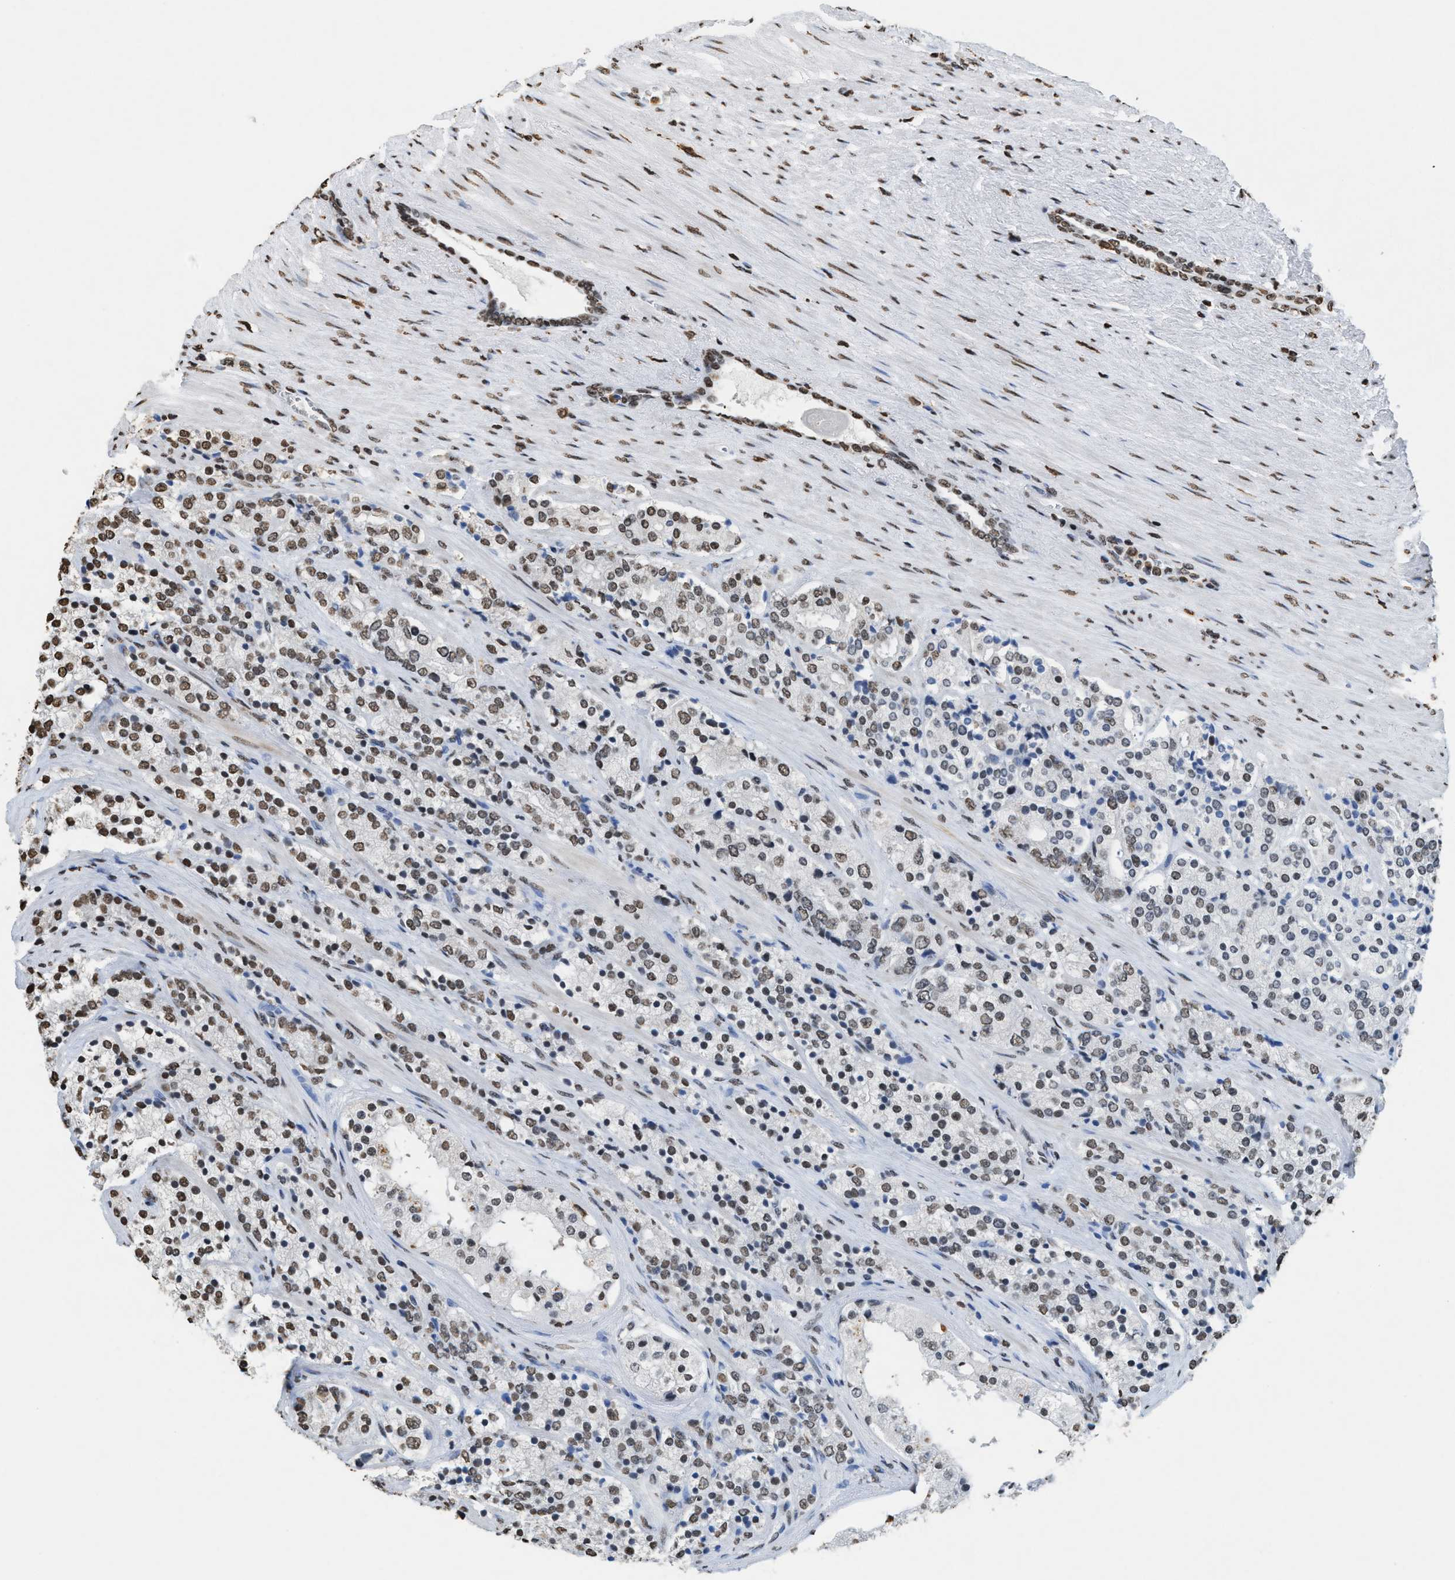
{"staining": {"intensity": "moderate", "quantity": "25%-75%", "location": "nuclear"}, "tissue": "prostate cancer", "cell_type": "Tumor cells", "image_type": "cancer", "snomed": [{"axis": "morphology", "description": "Adenocarcinoma, High grade"}, {"axis": "topography", "description": "Prostate"}], "caption": "Immunohistochemistry (IHC) of human prostate cancer (high-grade adenocarcinoma) shows medium levels of moderate nuclear expression in approximately 25%-75% of tumor cells.", "gene": "NUP88", "patient": {"sex": "male", "age": 71}}